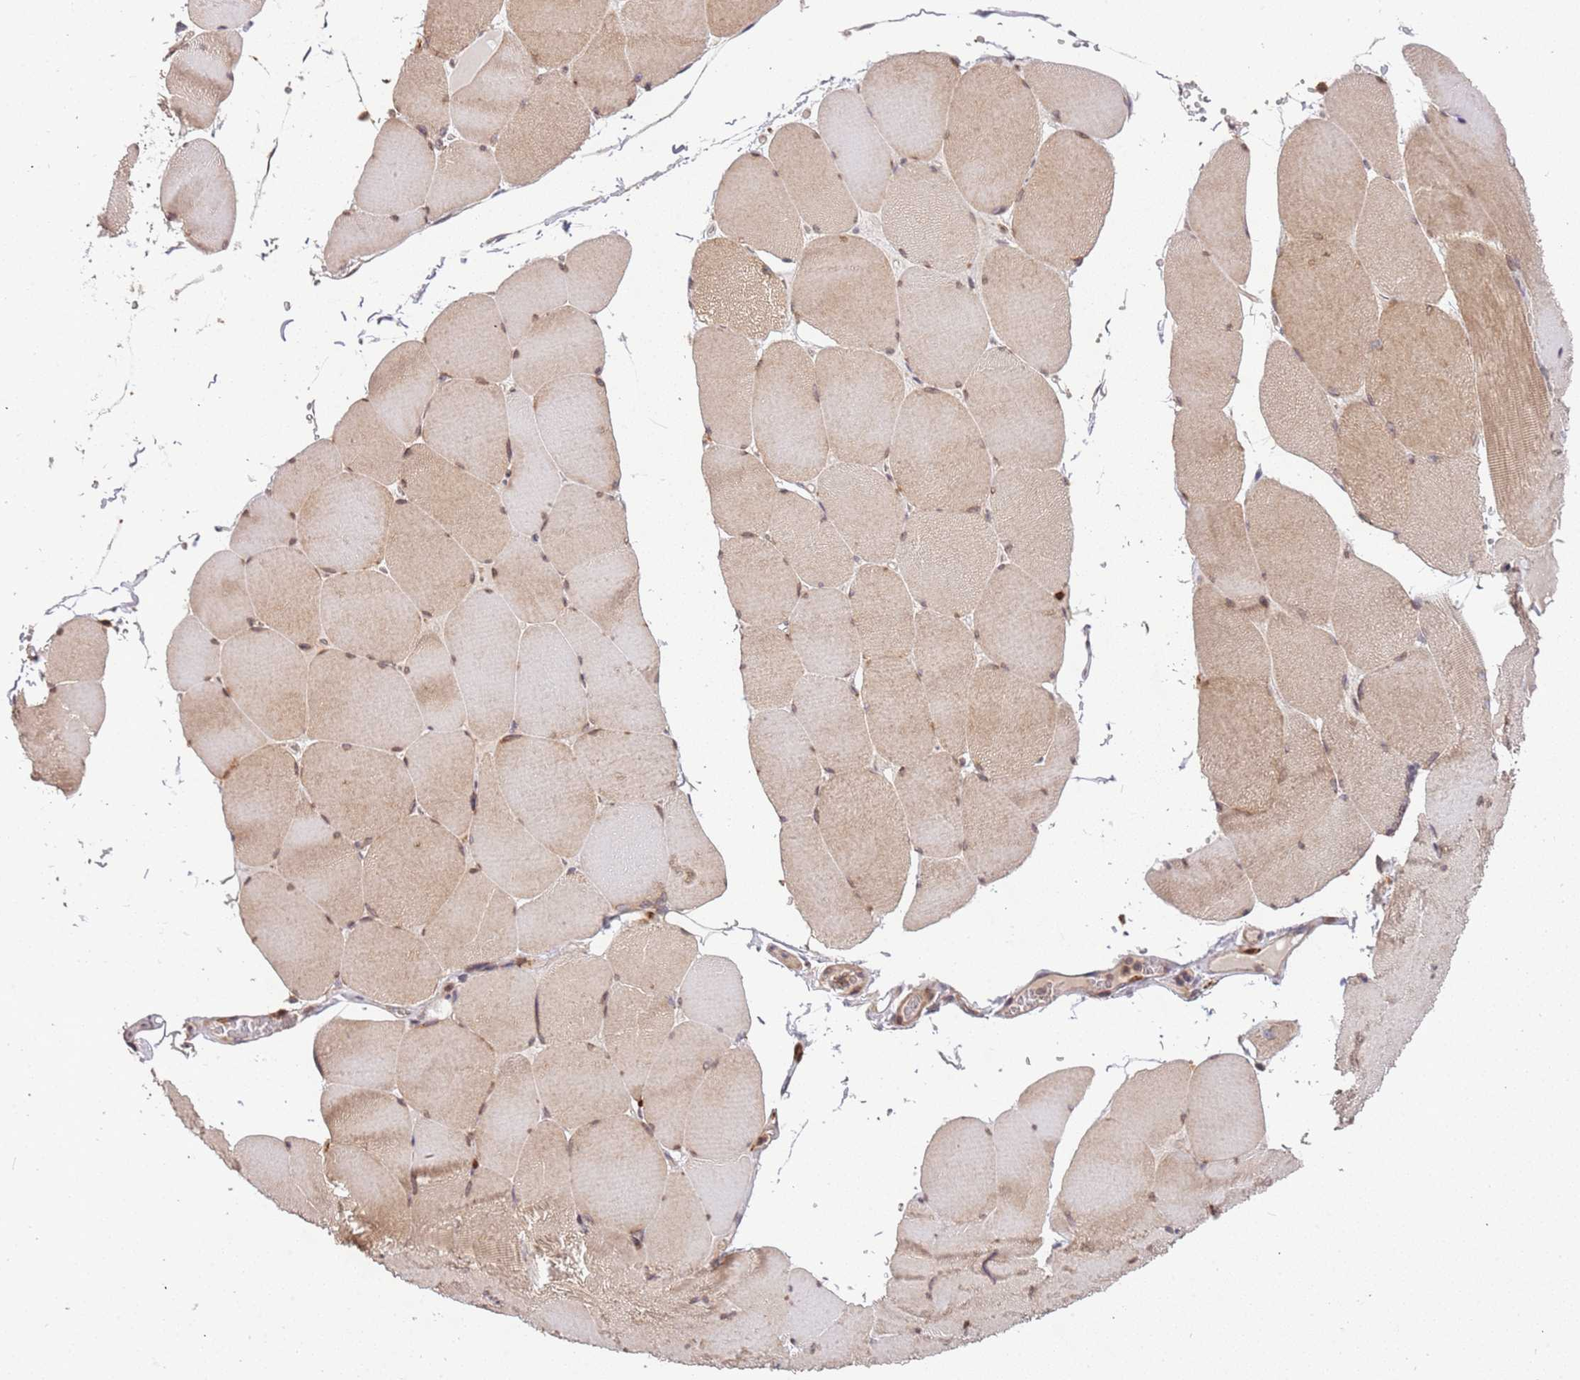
{"staining": {"intensity": "moderate", "quantity": ">75%", "location": "cytoplasmic/membranous,nuclear"}, "tissue": "skeletal muscle", "cell_type": "Myocytes", "image_type": "normal", "snomed": [{"axis": "morphology", "description": "Normal tissue, NOS"}, {"axis": "topography", "description": "Skeletal muscle"}, {"axis": "topography", "description": "Head-Neck"}], "caption": "Immunohistochemistry (IHC) (DAB (3,3'-diaminobenzidine)) staining of unremarkable skeletal muscle exhibits moderate cytoplasmic/membranous,nuclear protein positivity in approximately >75% of myocytes.", "gene": "SLC16A4", "patient": {"sex": "male", "age": 66}}